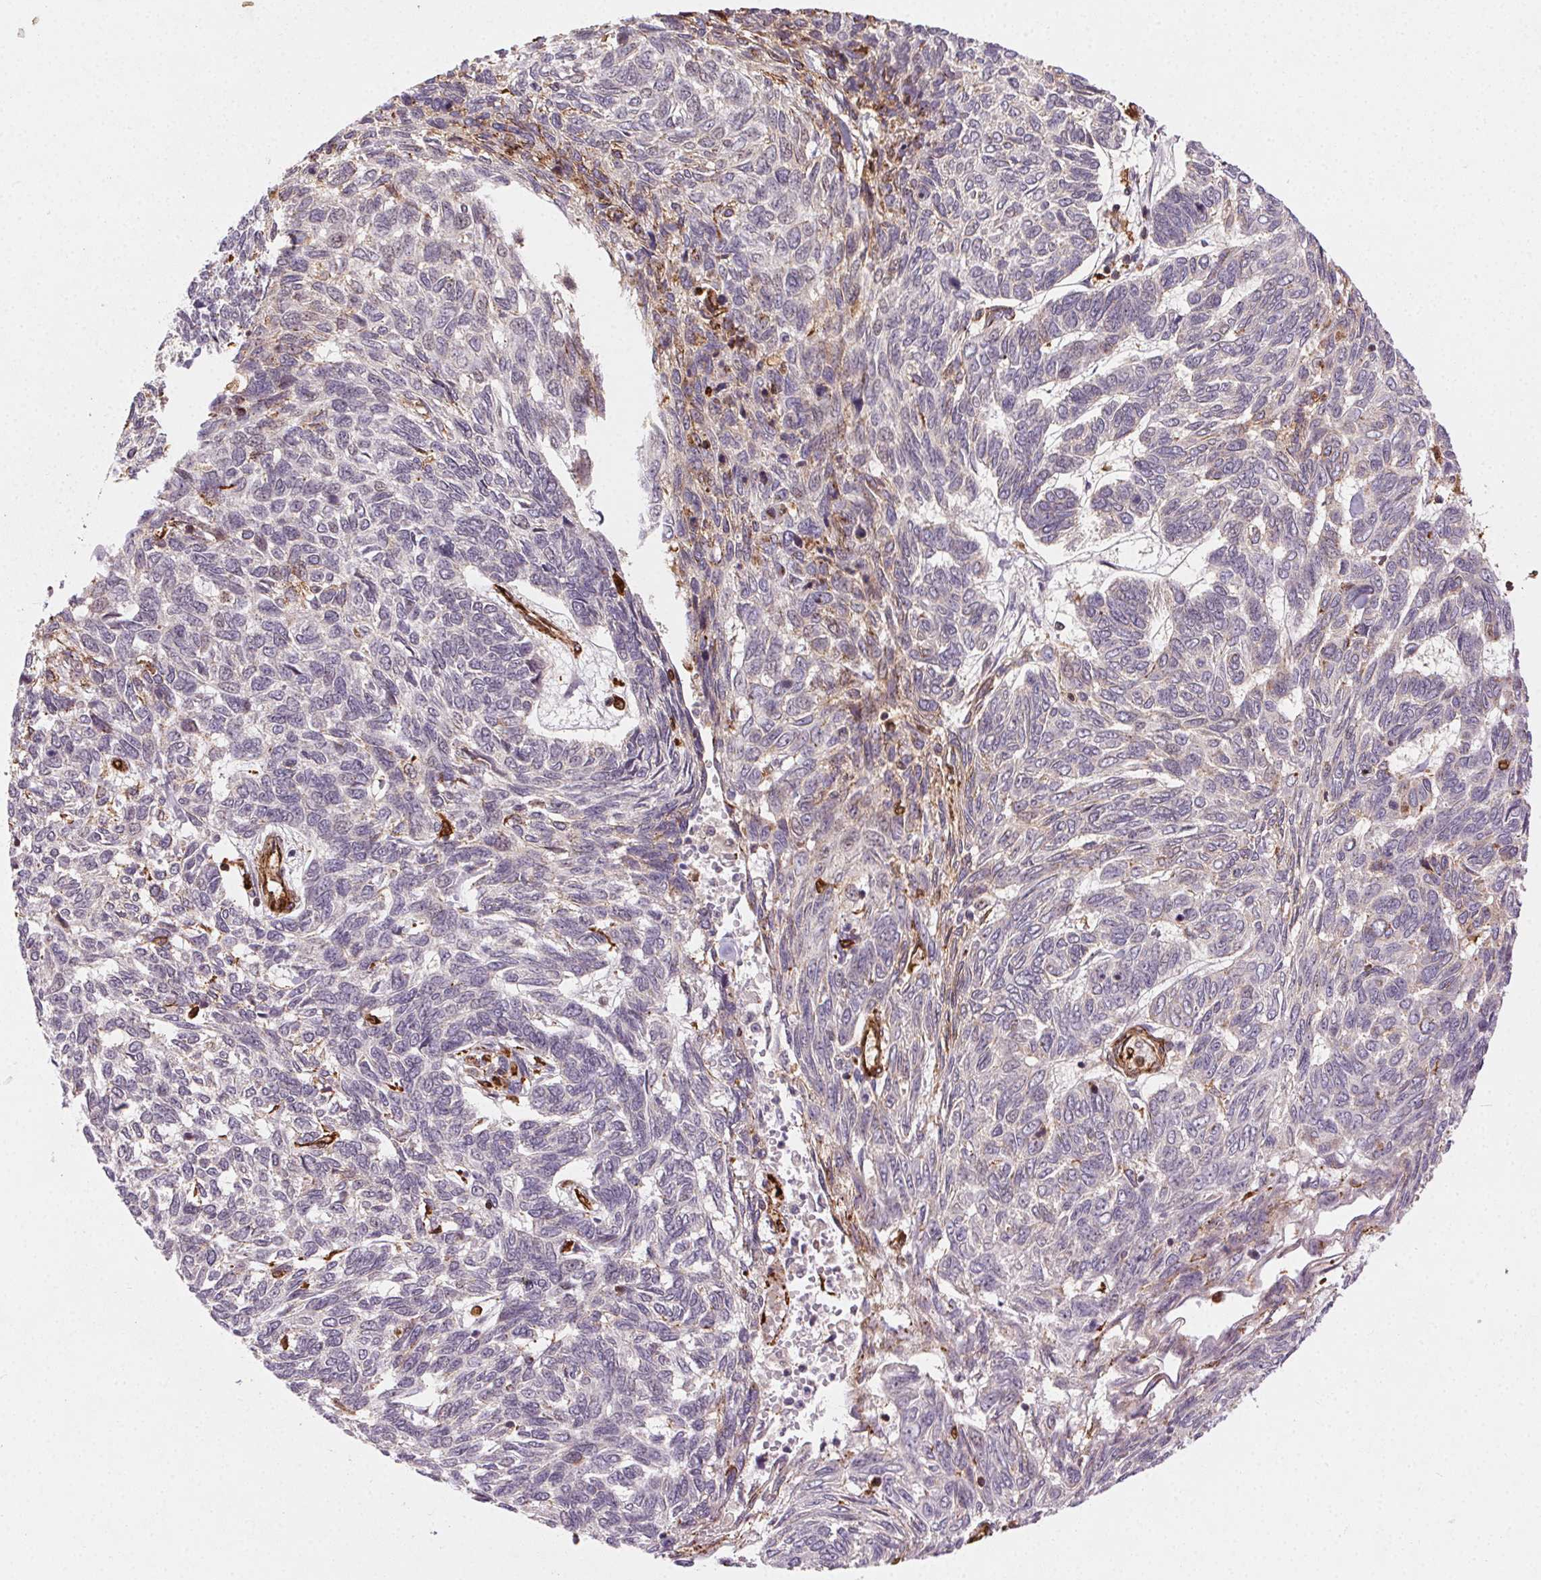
{"staining": {"intensity": "negative", "quantity": "none", "location": "none"}, "tissue": "skin cancer", "cell_type": "Tumor cells", "image_type": "cancer", "snomed": [{"axis": "morphology", "description": "Basal cell carcinoma"}, {"axis": "topography", "description": "Skin"}], "caption": "This histopathology image is of skin cancer stained with immunohistochemistry (IHC) to label a protein in brown with the nuclei are counter-stained blue. There is no staining in tumor cells.", "gene": "RNASET2", "patient": {"sex": "female", "age": 65}}